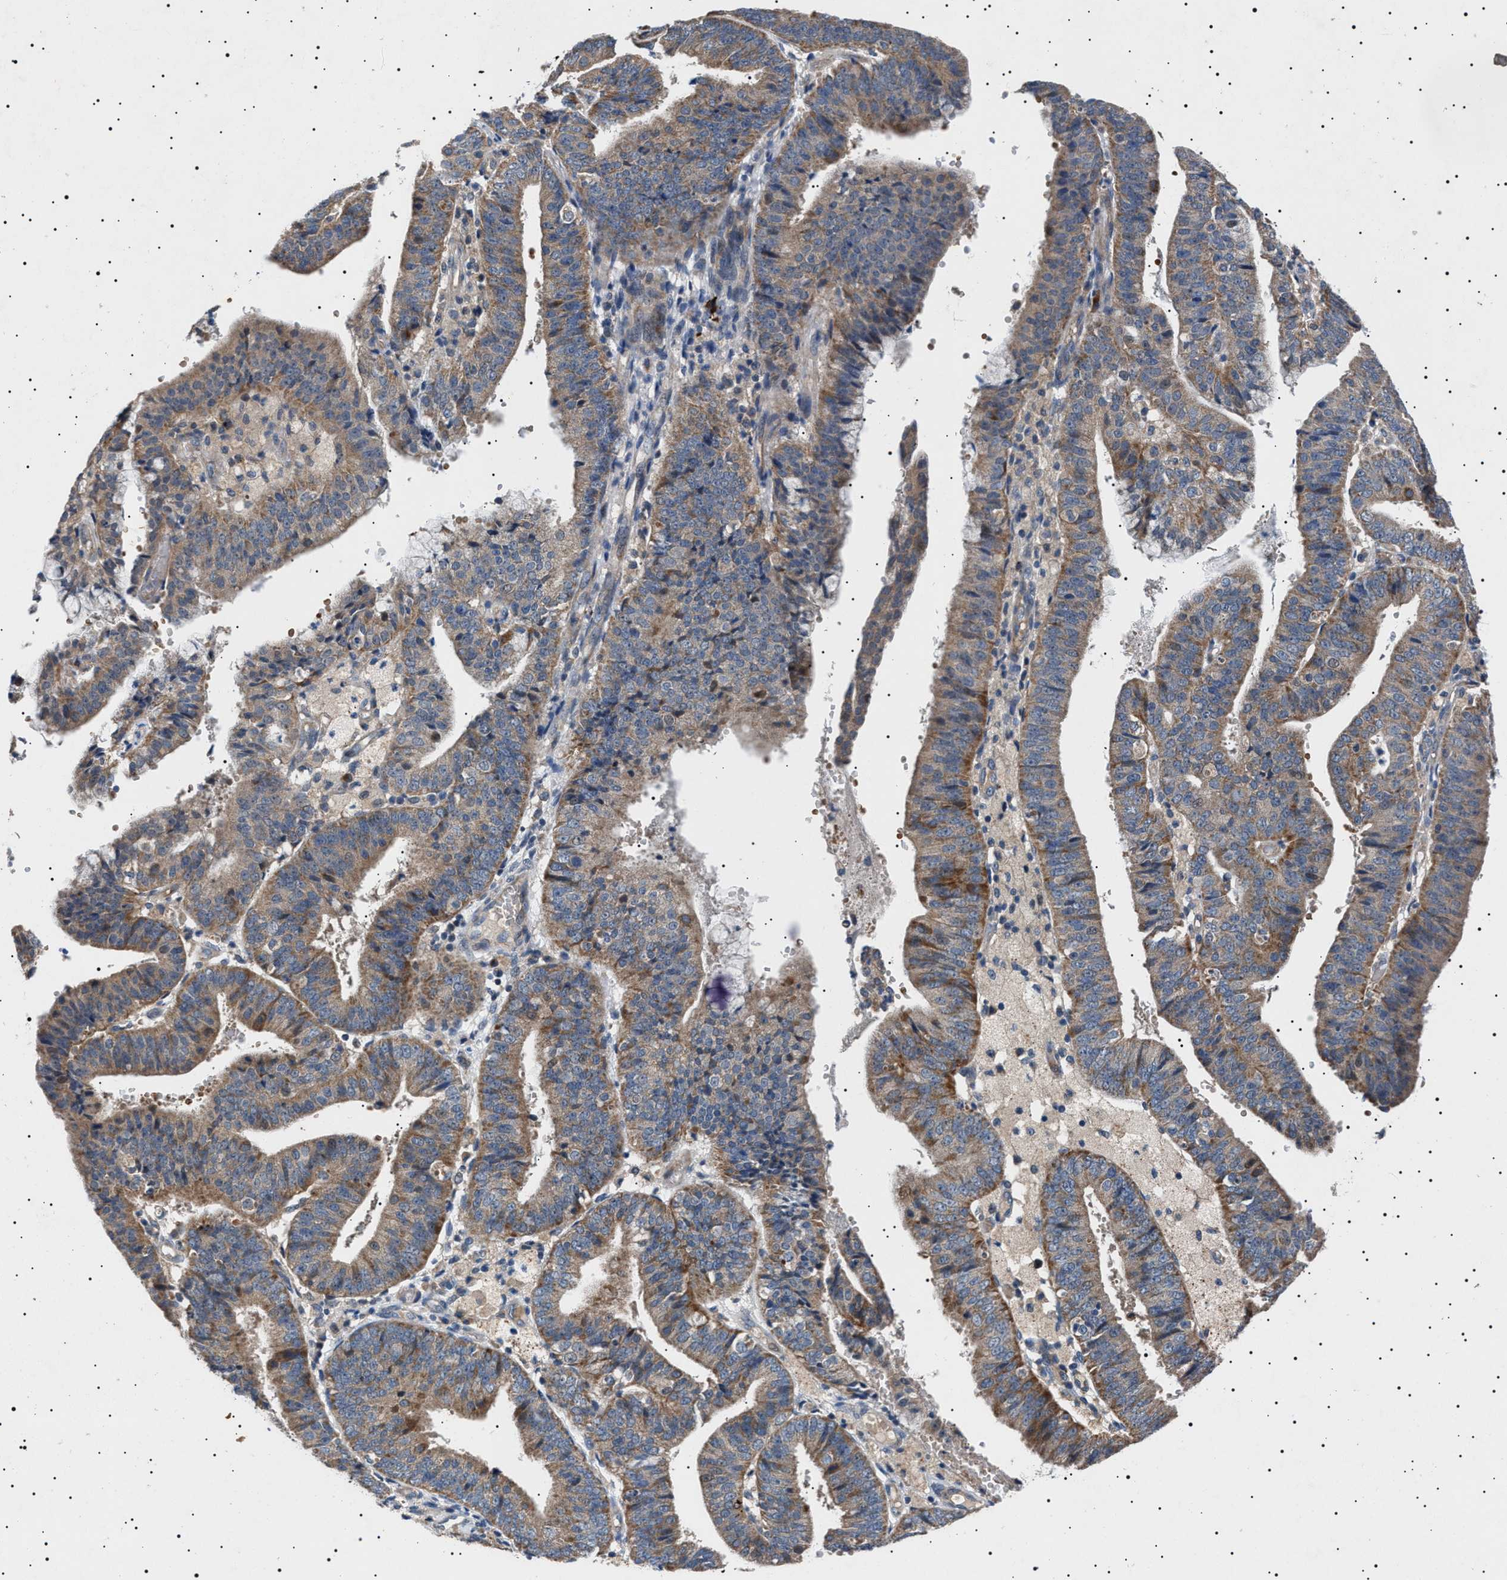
{"staining": {"intensity": "moderate", "quantity": ">75%", "location": "cytoplasmic/membranous"}, "tissue": "endometrial cancer", "cell_type": "Tumor cells", "image_type": "cancer", "snomed": [{"axis": "morphology", "description": "Adenocarcinoma, NOS"}, {"axis": "topography", "description": "Endometrium"}], "caption": "A brown stain shows moderate cytoplasmic/membranous staining of a protein in human endometrial cancer tumor cells. The staining was performed using DAB (3,3'-diaminobenzidine) to visualize the protein expression in brown, while the nuclei were stained in blue with hematoxylin (Magnification: 20x).", "gene": "PTRH1", "patient": {"sex": "female", "age": 63}}